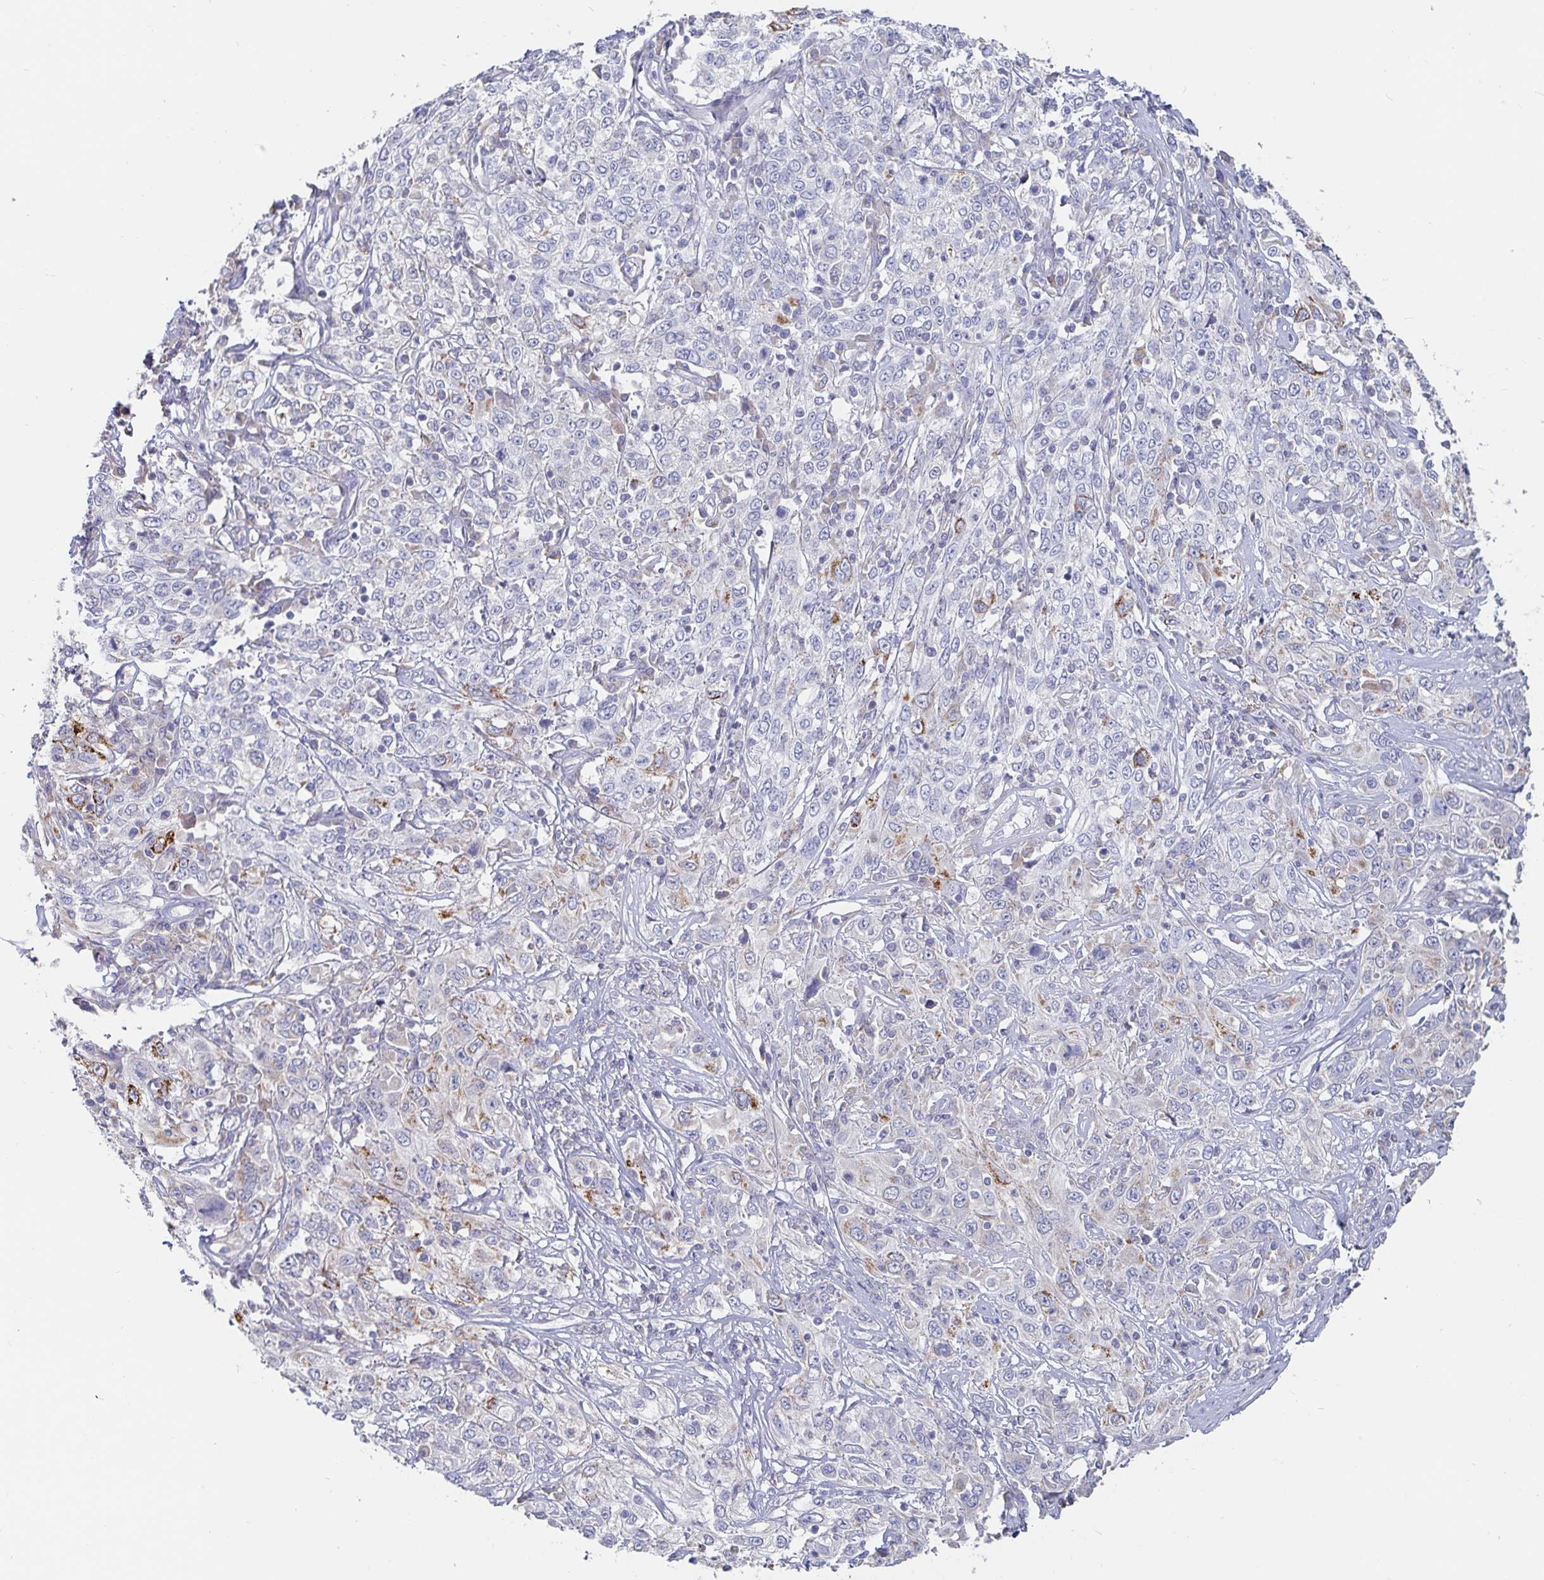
{"staining": {"intensity": "negative", "quantity": "none", "location": "none"}, "tissue": "cervical cancer", "cell_type": "Tumor cells", "image_type": "cancer", "snomed": [{"axis": "morphology", "description": "Squamous cell carcinoma, NOS"}, {"axis": "topography", "description": "Cervix"}], "caption": "Photomicrograph shows no protein positivity in tumor cells of squamous cell carcinoma (cervical) tissue.", "gene": "SPPL3", "patient": {"sex": "female", "age": 46}}